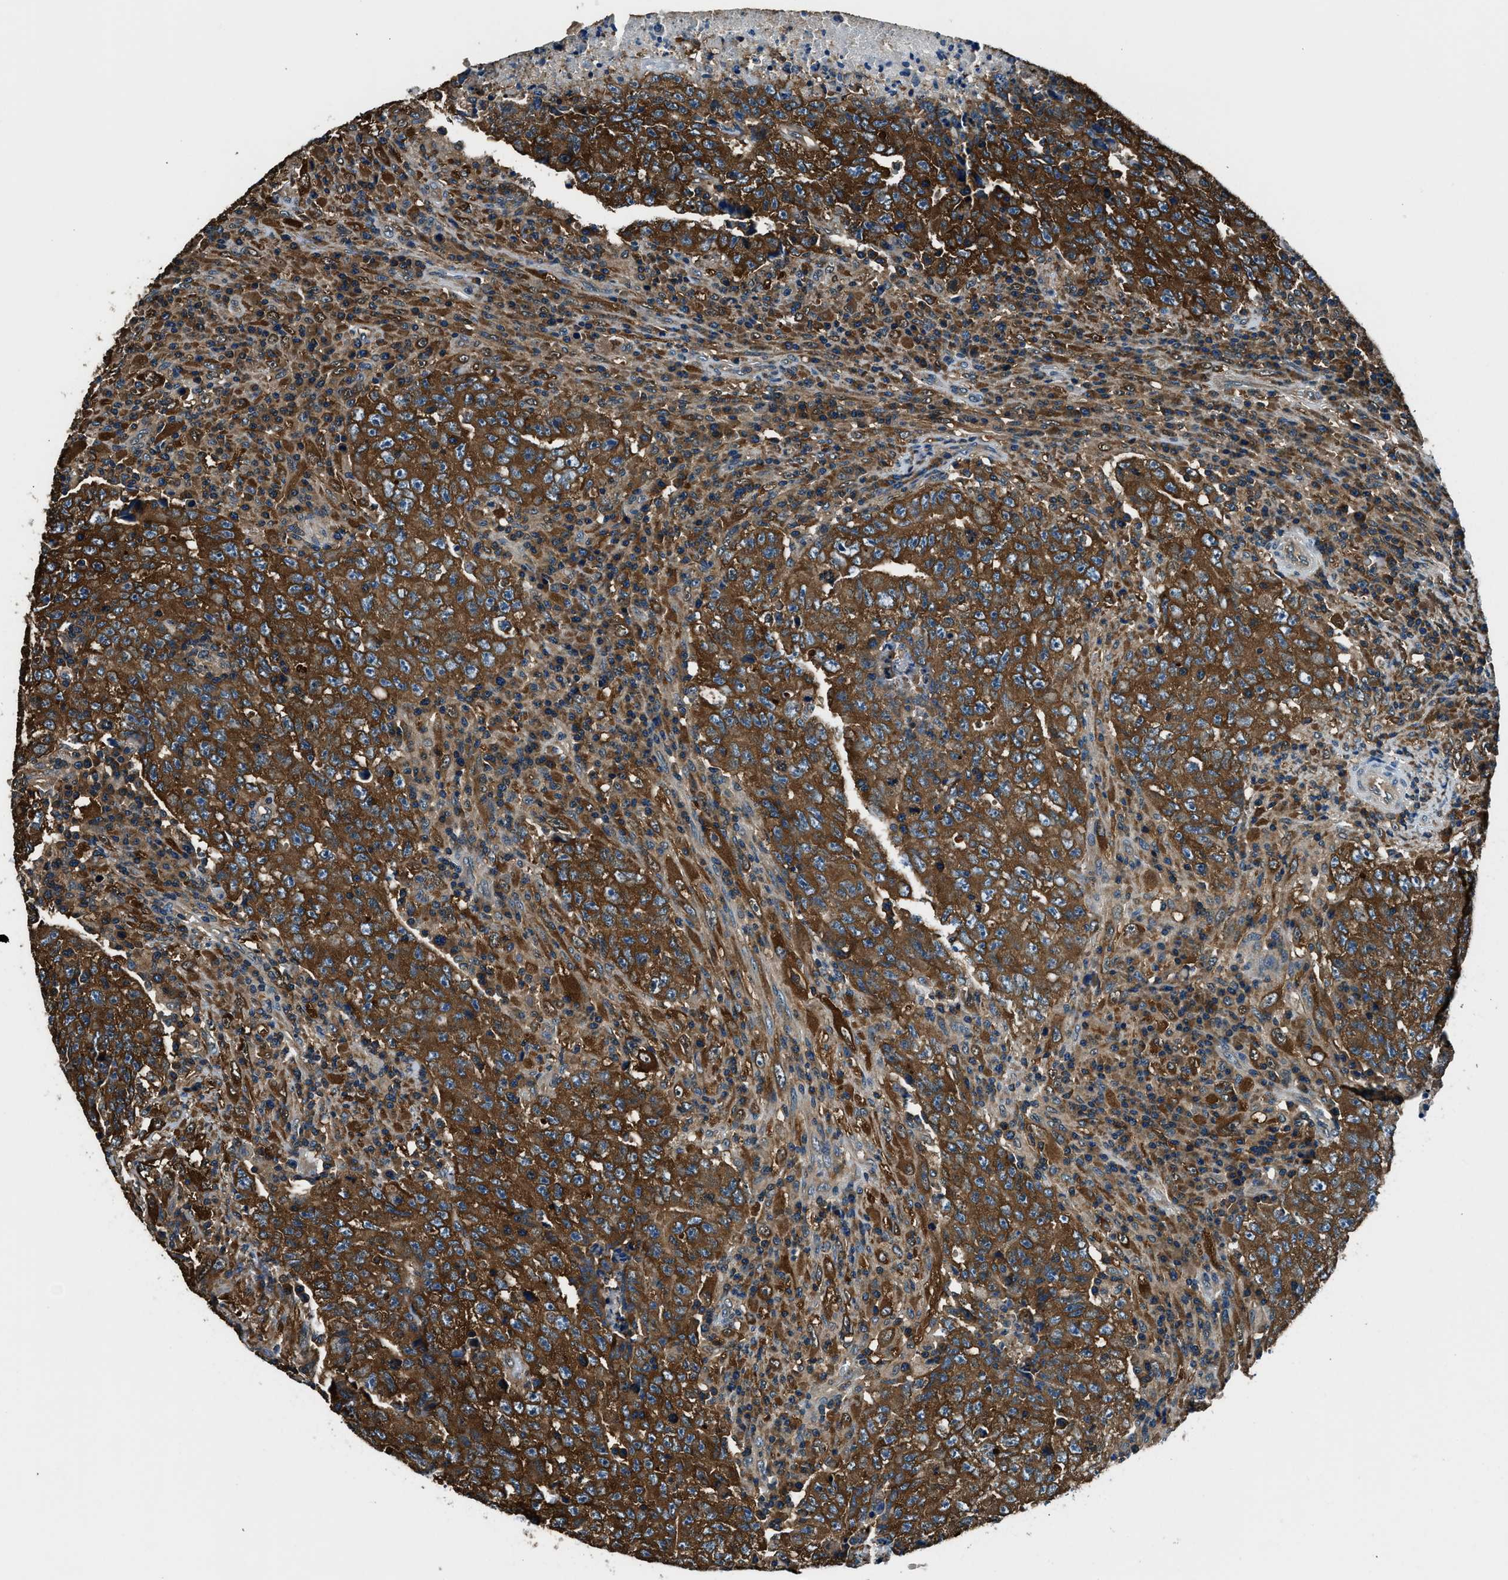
{"staining": {"intensity": "strong", "quantity": ">75%", "location": "cytoplasmic/membranous"}, "tissue": "testis cancer", "cell_type": "Tumor cells", "image_type": "cancer", "snomed": [{"axis": "morphology", "description": "Necrosis, NOS"}, {"axis": "morphology", "description": "Carcinoma, Embryonal, NOS"}, {"axis": "topography", "description": "Testis"}], "caption": "Immunohistochemistry (IHC) of human testis cancer (embryonal carcinoma) displays high levels of strong cytoplasmic/membranous positivity in approximately >75% of tumor cells.", "gene": "ARFGAP2", "patient": {"sex": "male", "age": 19}}